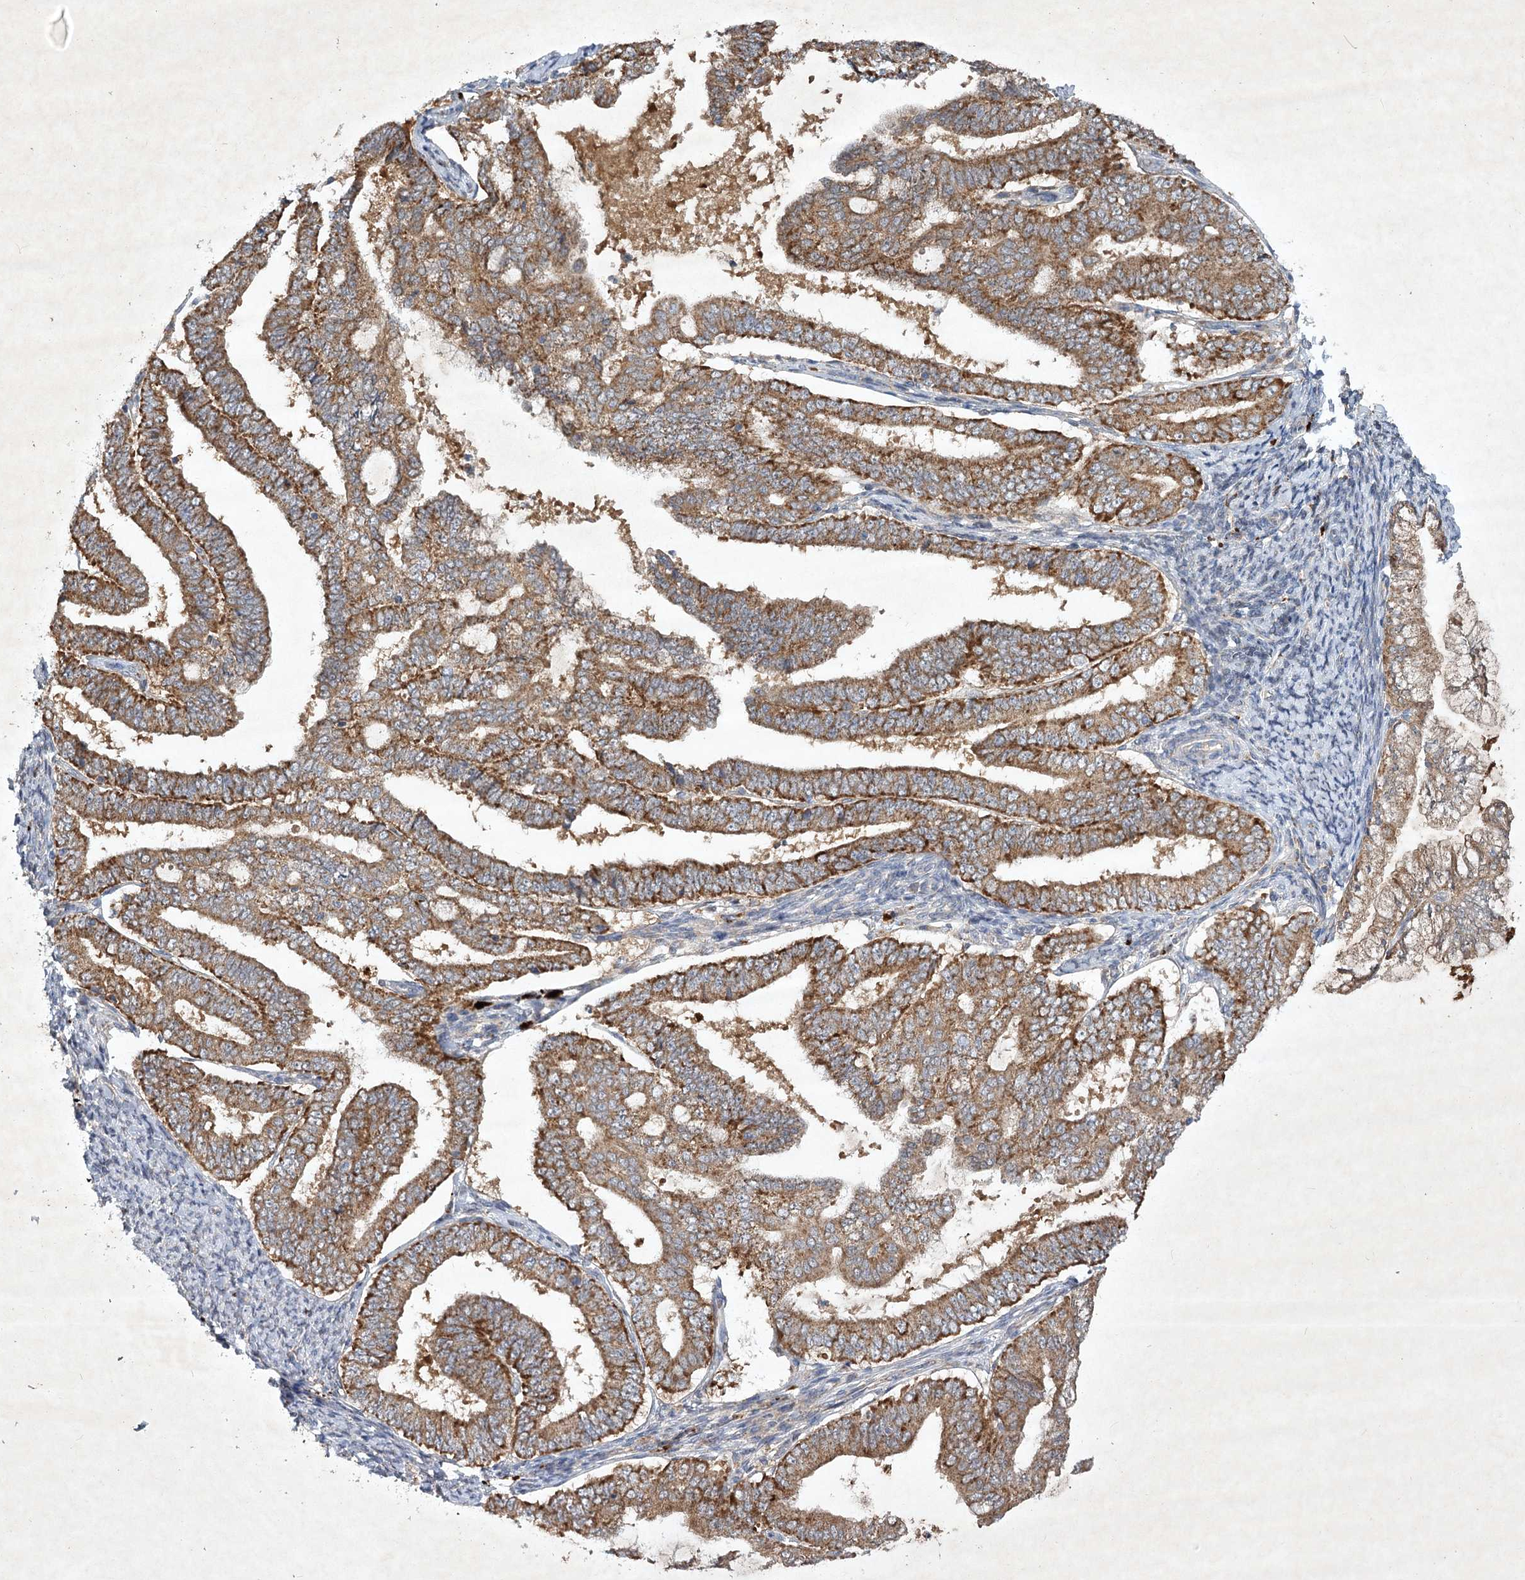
{"staining": {"intensity": "moderate", "quantity": ">75%", "location": "cytoplasmic/membranous"}, "tissue": "endometrial cancer", "cell_type": "Tumor cells", "image_type": "cancer", "snomed": [{"axis": "morphology", "description": "Adenocarcinoma, NOS"}, {"axis": "topography", "description": "Endometrium"}], "caption": "The micrograph reveals a brown stain indicating the presence of a protein in the cytoplasmic/membranous of tumor cells in endometrial cancer (adenocarcinoma). The protein of interest is stained brown, and the nuclei are stained in blue (DAB (3,3'-diaminobenzidine) IHC with brightfield microscopy, high magnification).", "gene": "PYROXD2", "patient": {"sex": "female", "age": 63}}